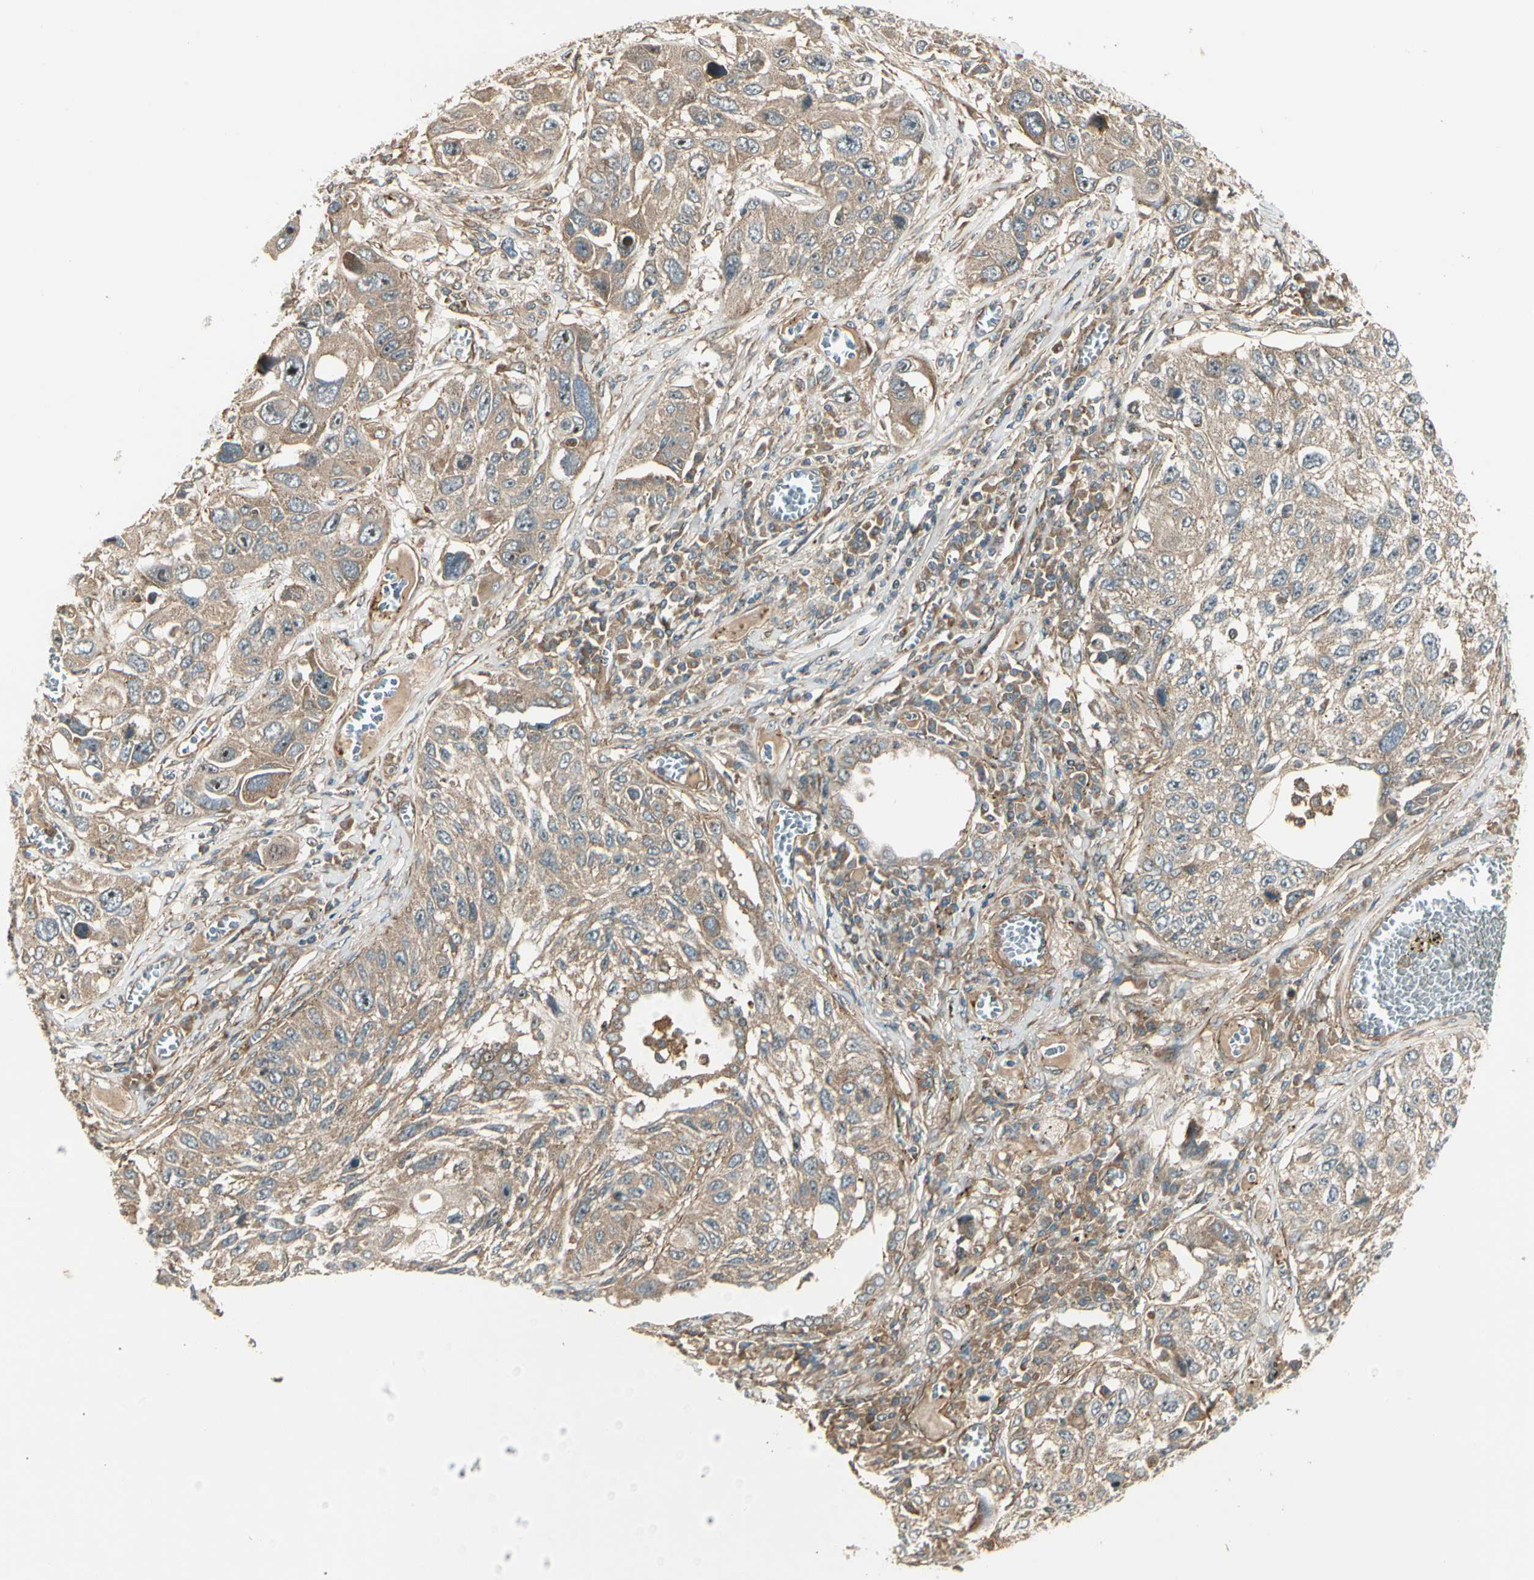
{"staining": {"intensity": "weak", "quantity": ">75%", "location": "cytoplasmic/membranous"}, "tissue": "lung cancer", "cell_type": "Tumor cells", "image_type": "cancer", "snomed": [{"axis": "morphology", "description": "Squamous cell carcinoma, NOS"}, {"axis": "topography", "description": "Lung"}], "caption": "Tumor cells demonstrate low levels of weak cytoplasmic/membranous expression in about >75% of cells in human squamous cell carcinoma (lung). (brown staining indicates protein expression, while blue staining denotes nuclei).", "gene": "FKBP15", "patient": {"sex": "male", "age": 71}}